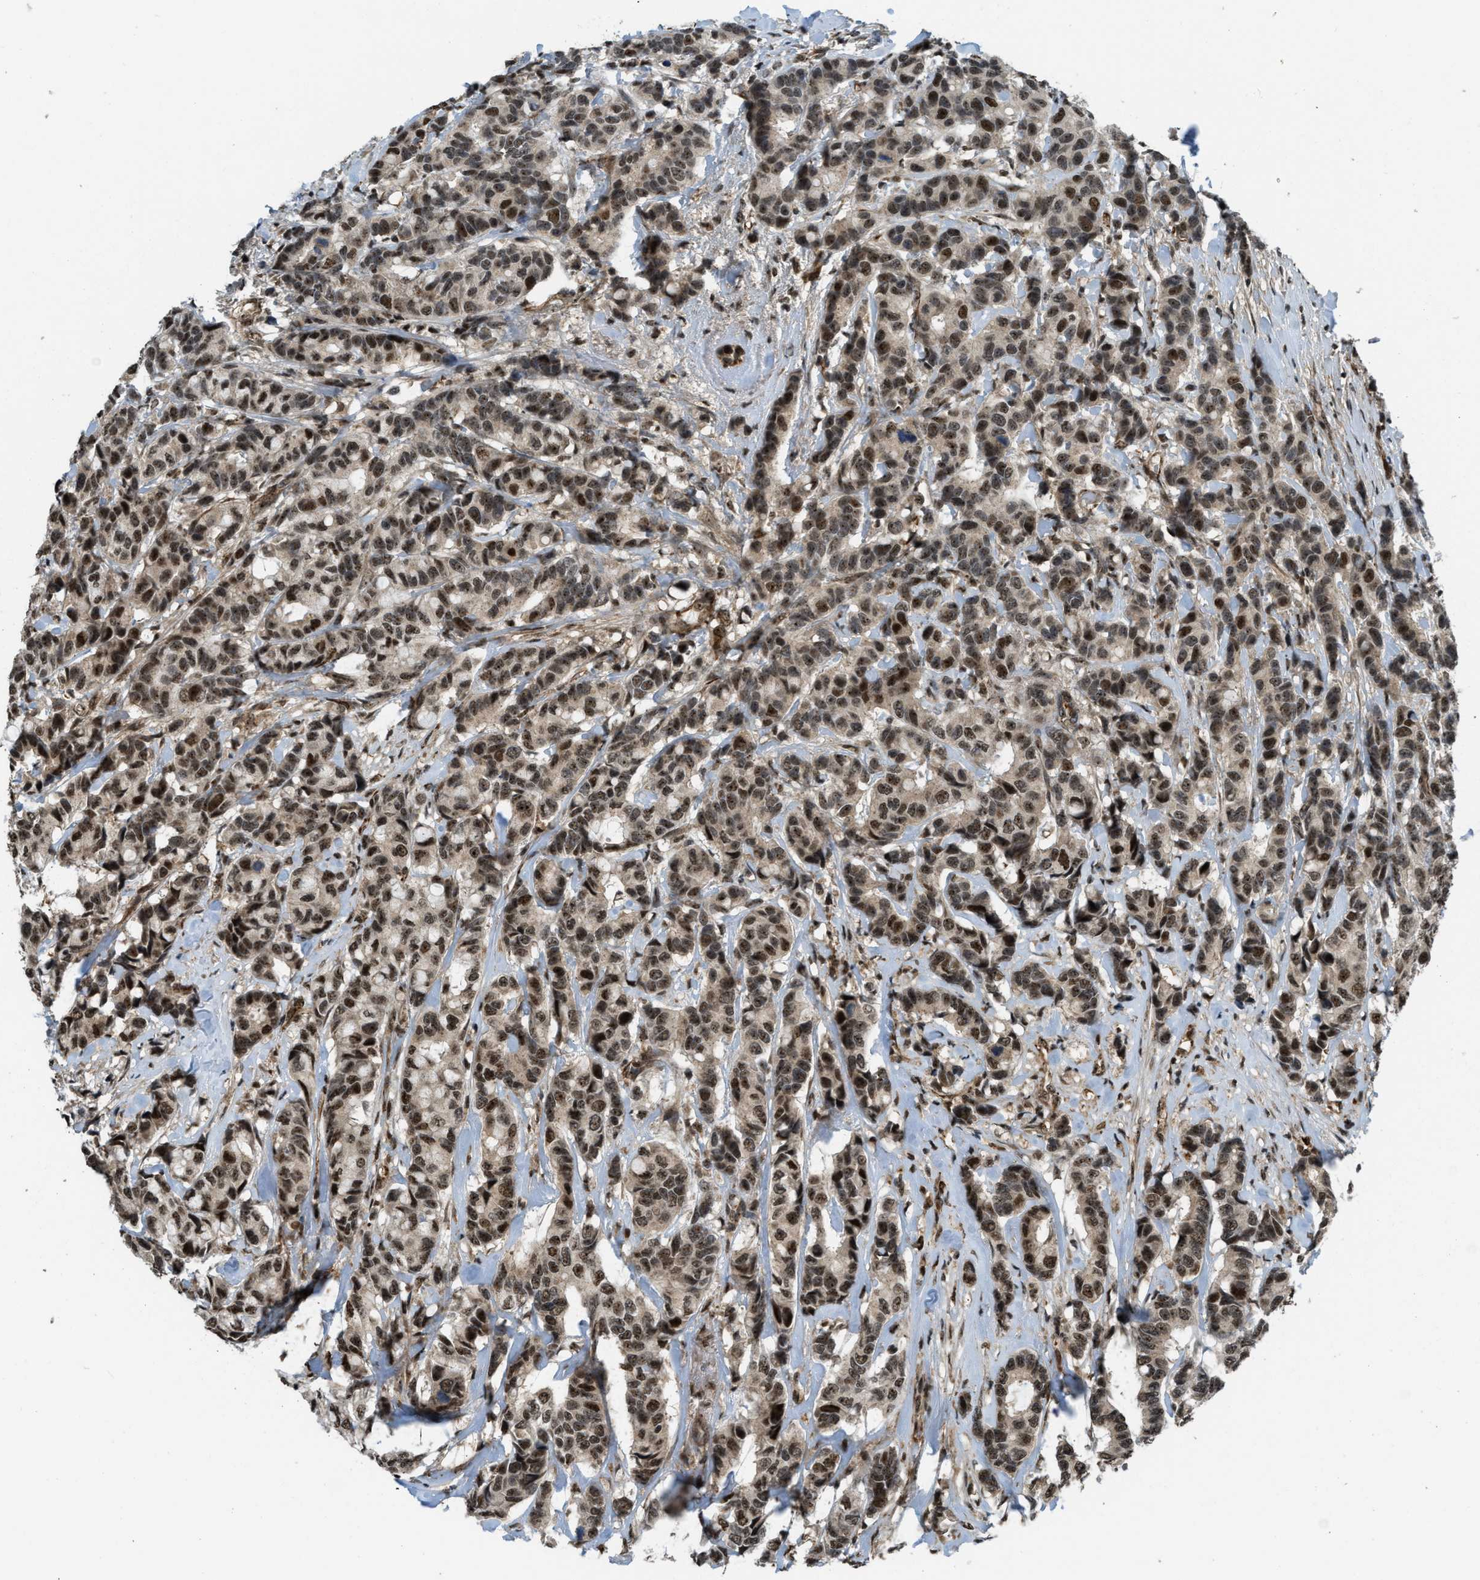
{"staining": {"intensity": "moderate", "quantity": ">75%", "location": "nuclear"}, "tissue": "breast cancer", "cell_type": "Tumor cells", "image_type": "cancer", "snomed": [{"axis": "morphology", "description": "Duct carcinoma"}, {"axis": "topography", "description": "Breast"}], "caption": "Human breast invasive ductal carcinoma stained with a protein marker exhibits moderate staining in tumor cells.", "gene": "E2F1", "patient": {"sex": "female", "age": 87}}